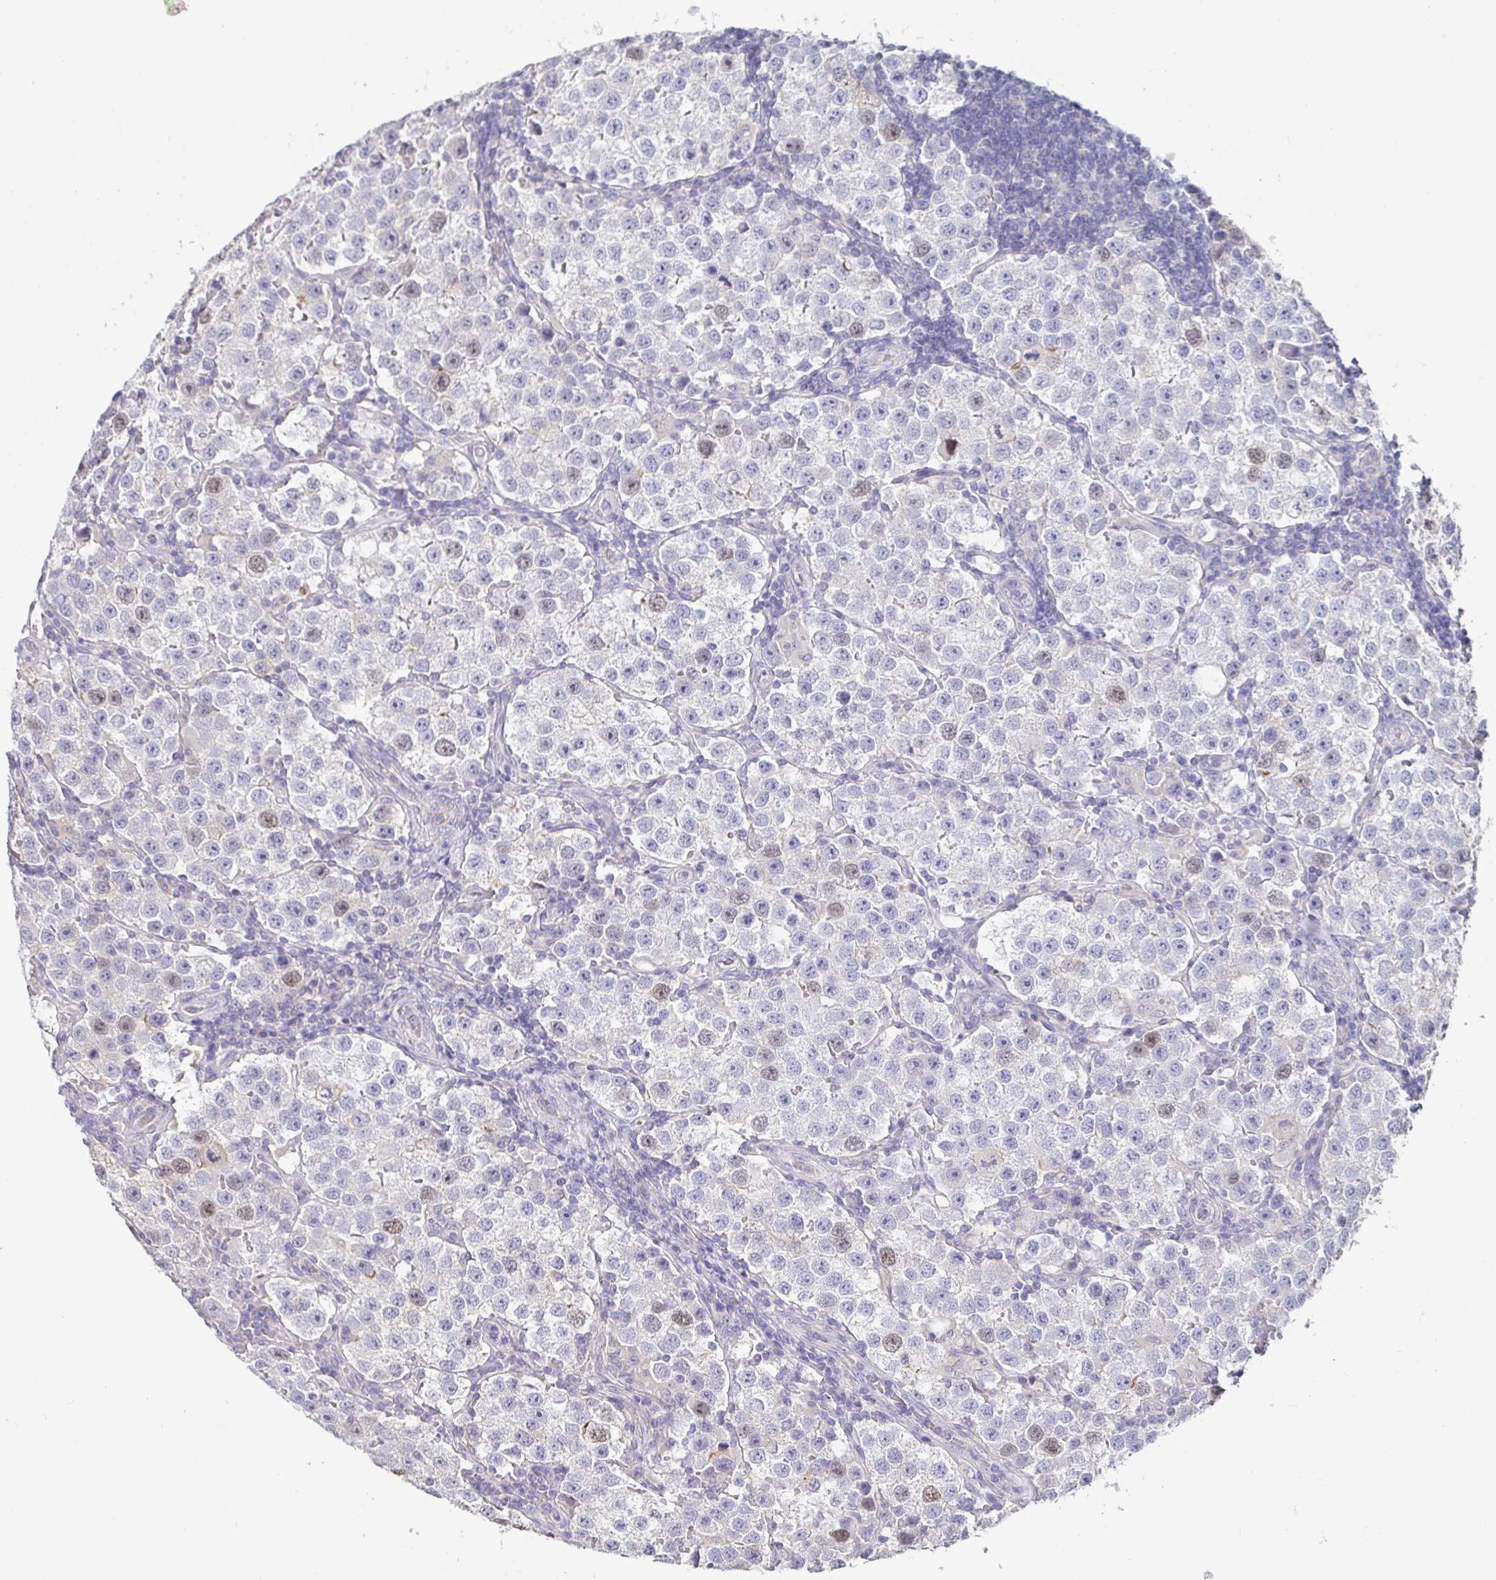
{"staining": {"intensity": "weak", "quantity": "<25%", "location": "nuclear"}, "tissue": "testis cancer", "cell_type": "Tumor cells", "image_type": "cancer", "snomed": [{"axis": "morphology", "description": "Seminoma, NOS"}, {"axis": "topography", "description": "Testis"}], "caption": "This histopathology image is of seminoma (testis) stained with IHC to label a protein in brown with the nuclei are counter-stained blue. There is no expression in tumor cells.", "gene": "ANLN", "patient": {"sex": "male", "age": 37}}